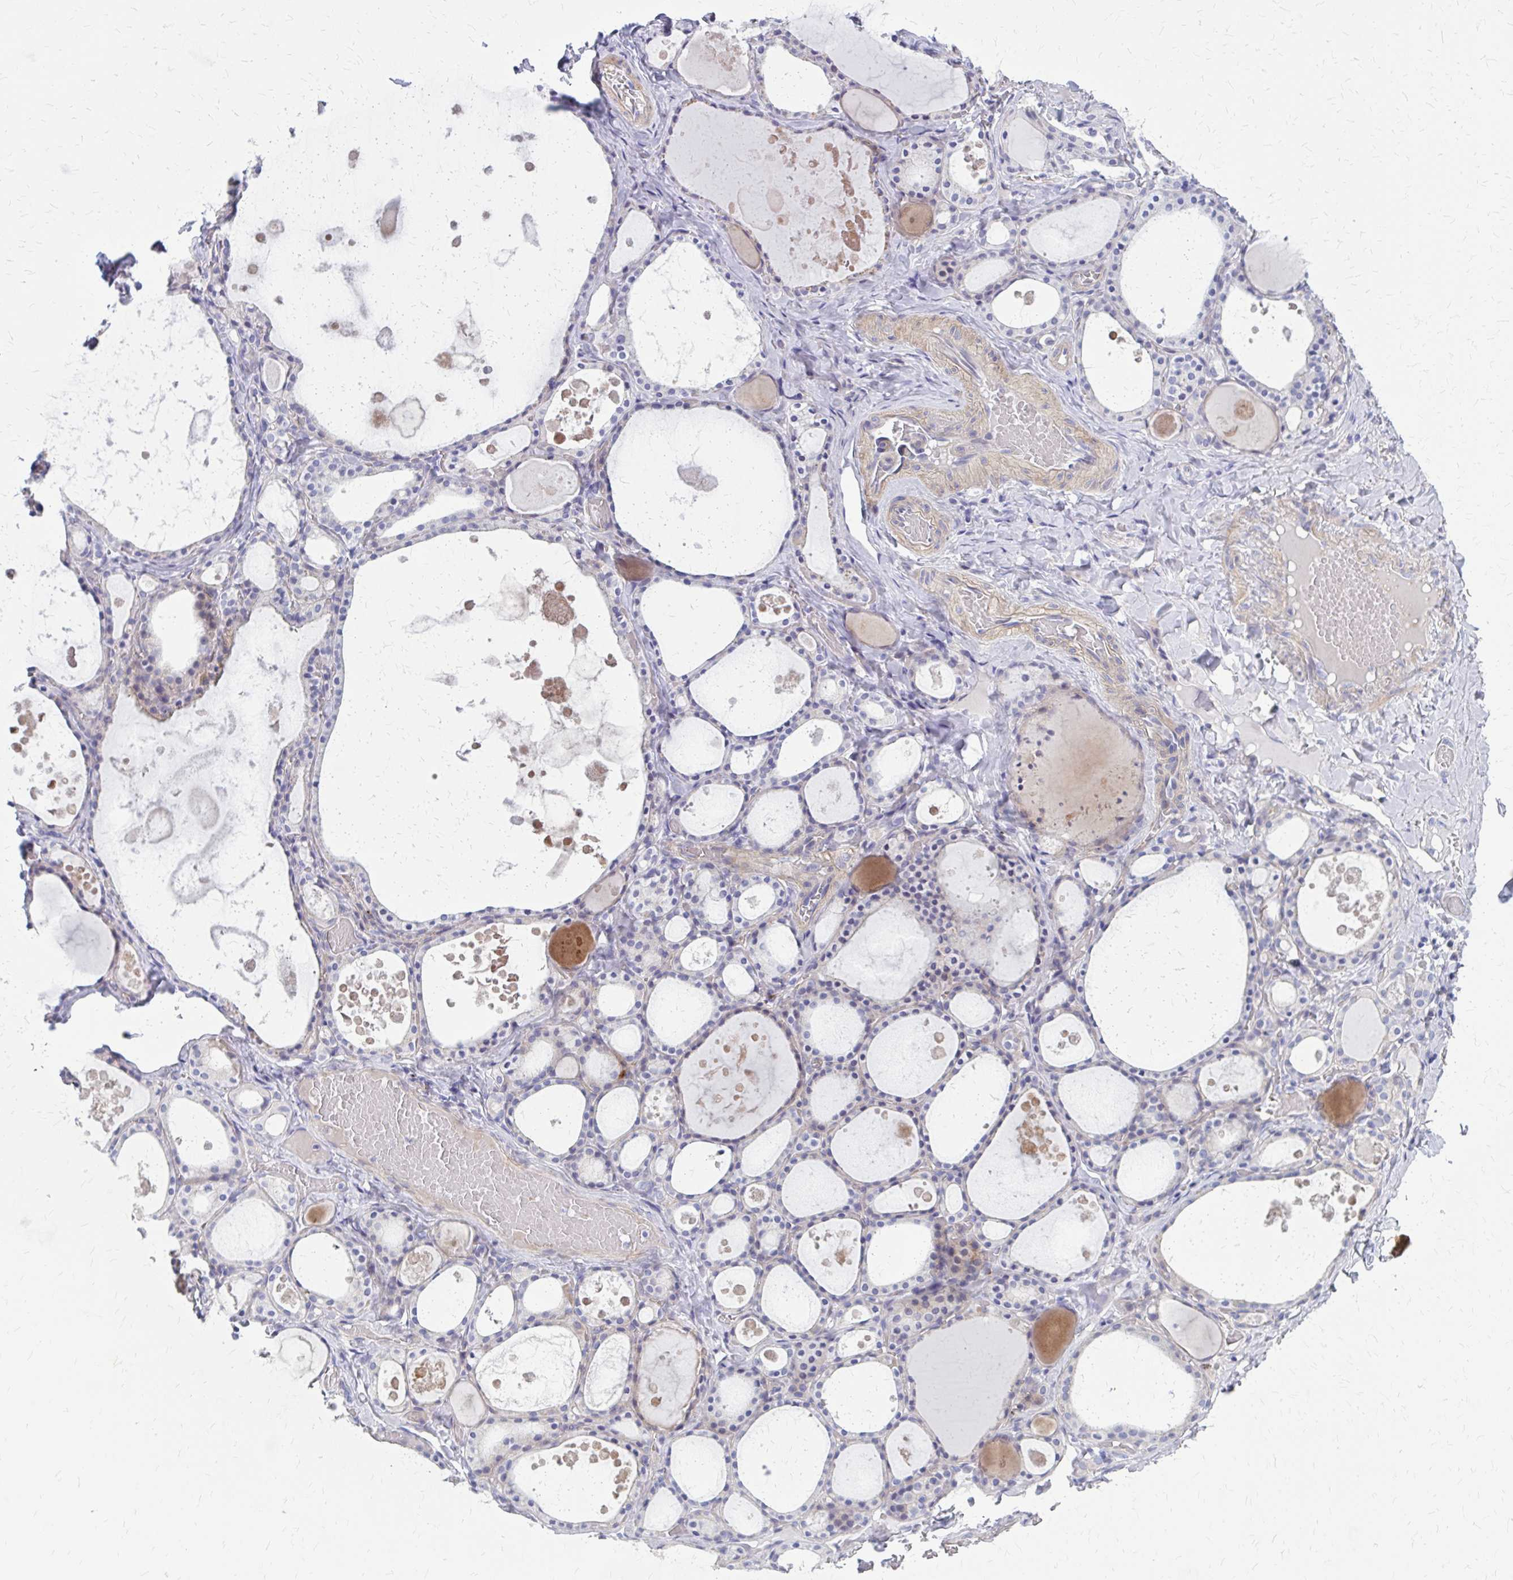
{"staining": {"intensity": "weak", "quantity": "<25%", "location": "cytoplasmic/membranous"}, "tissue": "thyroid gland", "cell_type": "Glandular cells", "image_type": "normal", "snomed": [{"axis": "morphology", "description": "Normal tissue, NOS"}, {"axis": "topography", "description": "Thyroid gland"}], "caption": "High magnification brightfield microscopy of benign thyroid gland stained with DAB (brown) and counterstained with hematoxylin (blue): glandular cells show no significant staining. Nuclei are stained in blue.", "gene": "GLYATL2", "patient": {"sex": "male", "age": 56}}